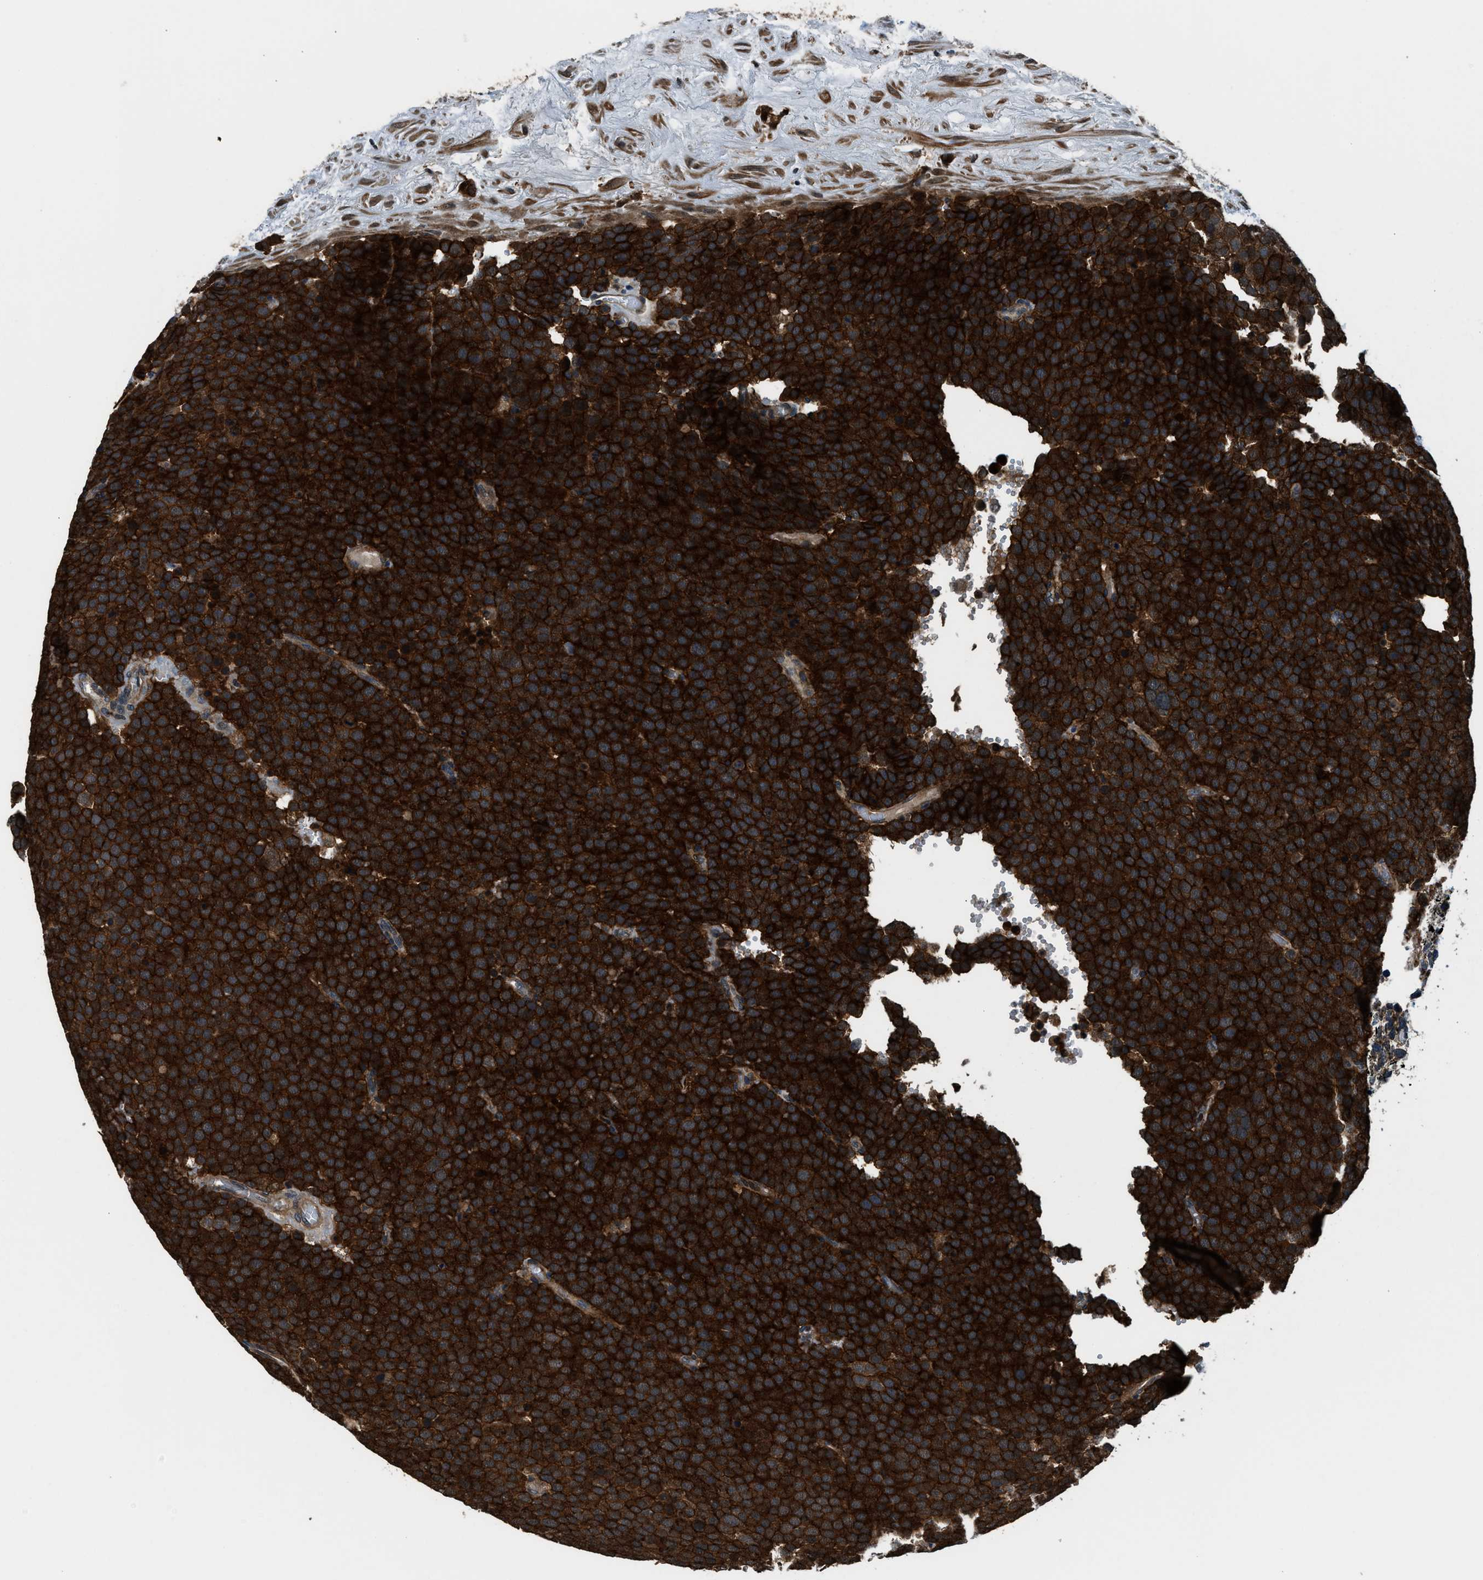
{"staining": {"intensity": "strong", "quantity": ">75%", "location": "cytoplasmic/membranous"}, "tissue": "testis cancer", "cell_type": "Tumor cells", "image_type": "cancer", "snomed": [{"axis": "morphology", "description": "Normal tissue, NOS"}, {"axis": "morphology", "description": "Seminoma, NOS"}, {"axis": "topography", "description": "Testis"}], "caption": "Immunohistochemistry (IHC) staining of testis seminoma, which exhibits high levels of strong cytoplasmic/membranous staining in approximately >75% of tumor cells indicating strong cytoplasmic/membranous protein positivity. The staining was performed using DAB (brown) for protein detection and nuclei were counterstained in hematoxylin (blue).", "gene": "ARHGEF11", "patient": {"sex": "male", "age": 71}}